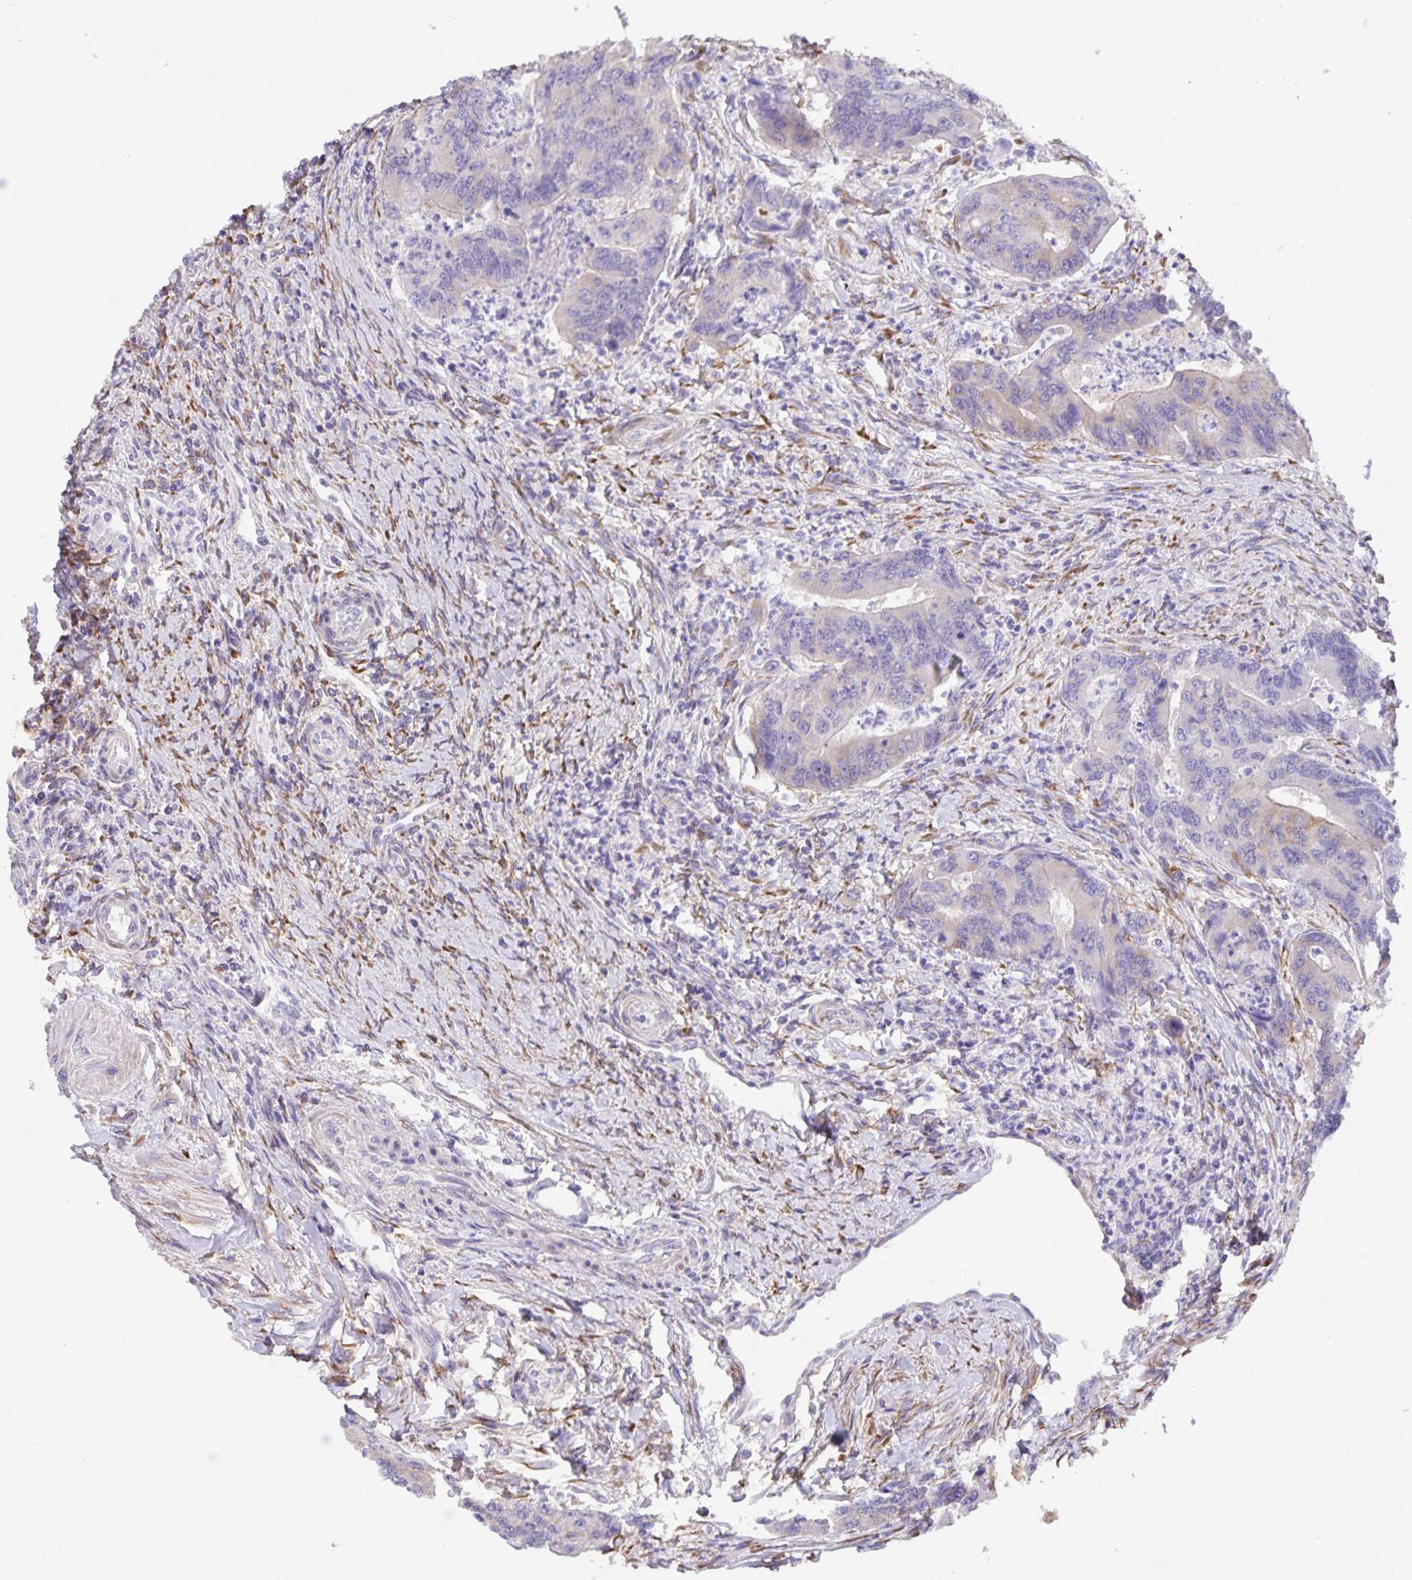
{"staining": {"intensity": "negative", "quantity": "none", "location": "none"}, "tissue": "colorectal cancer", "cell_type": "Tumor cells", "image_type": "cancer", "snomed": [{"axis": "morphology", "description": "Adenocarcinoma, NOS"}, {"axis": "topography", "description": "Colon"}], "caption": "Micrograph shows no protein expression in tumor cells of colorectal cancer (adenocarcinoma) tissue.", "gene": "PRR36", "patient": {"sex": "female", "age": 67}}